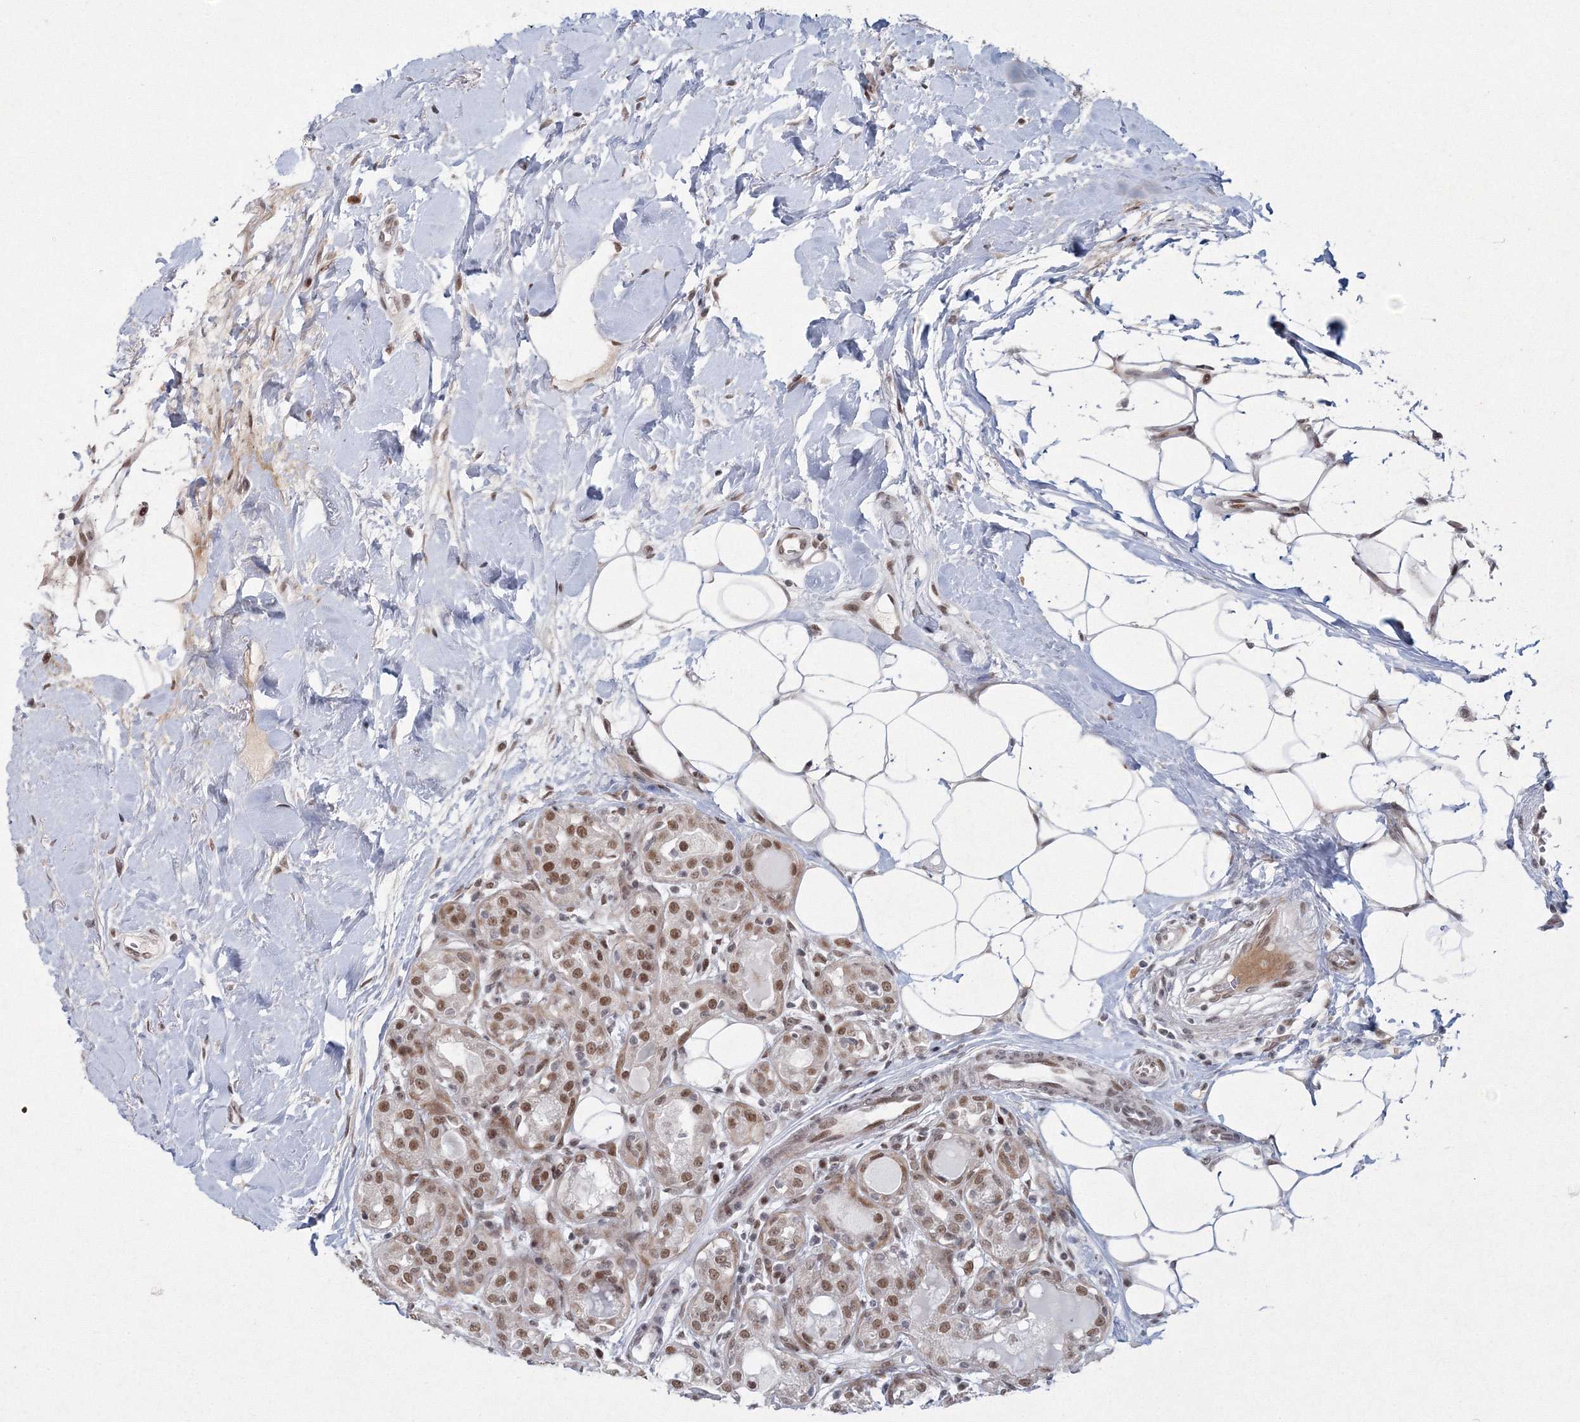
{"staining": {"intensity": "moderate", "quantity": ">75%", "location": "nuclear"}, "tissue": "breast cancer", "cell_type": "Tumor cells", "image_type": "cancer", "snomed": [{"axis": "morphology", "description": "Duct carcinoma"}, {"axis": "topography", "description": "Breast"}], "caption": "Immunohistochemical staining of breast cancer demonstrates medium levels of moderate nuclear positivity in about >75% of tumor cells.", "gene": "C3orf33", "patient": {"sex": "female", "age": 27}}